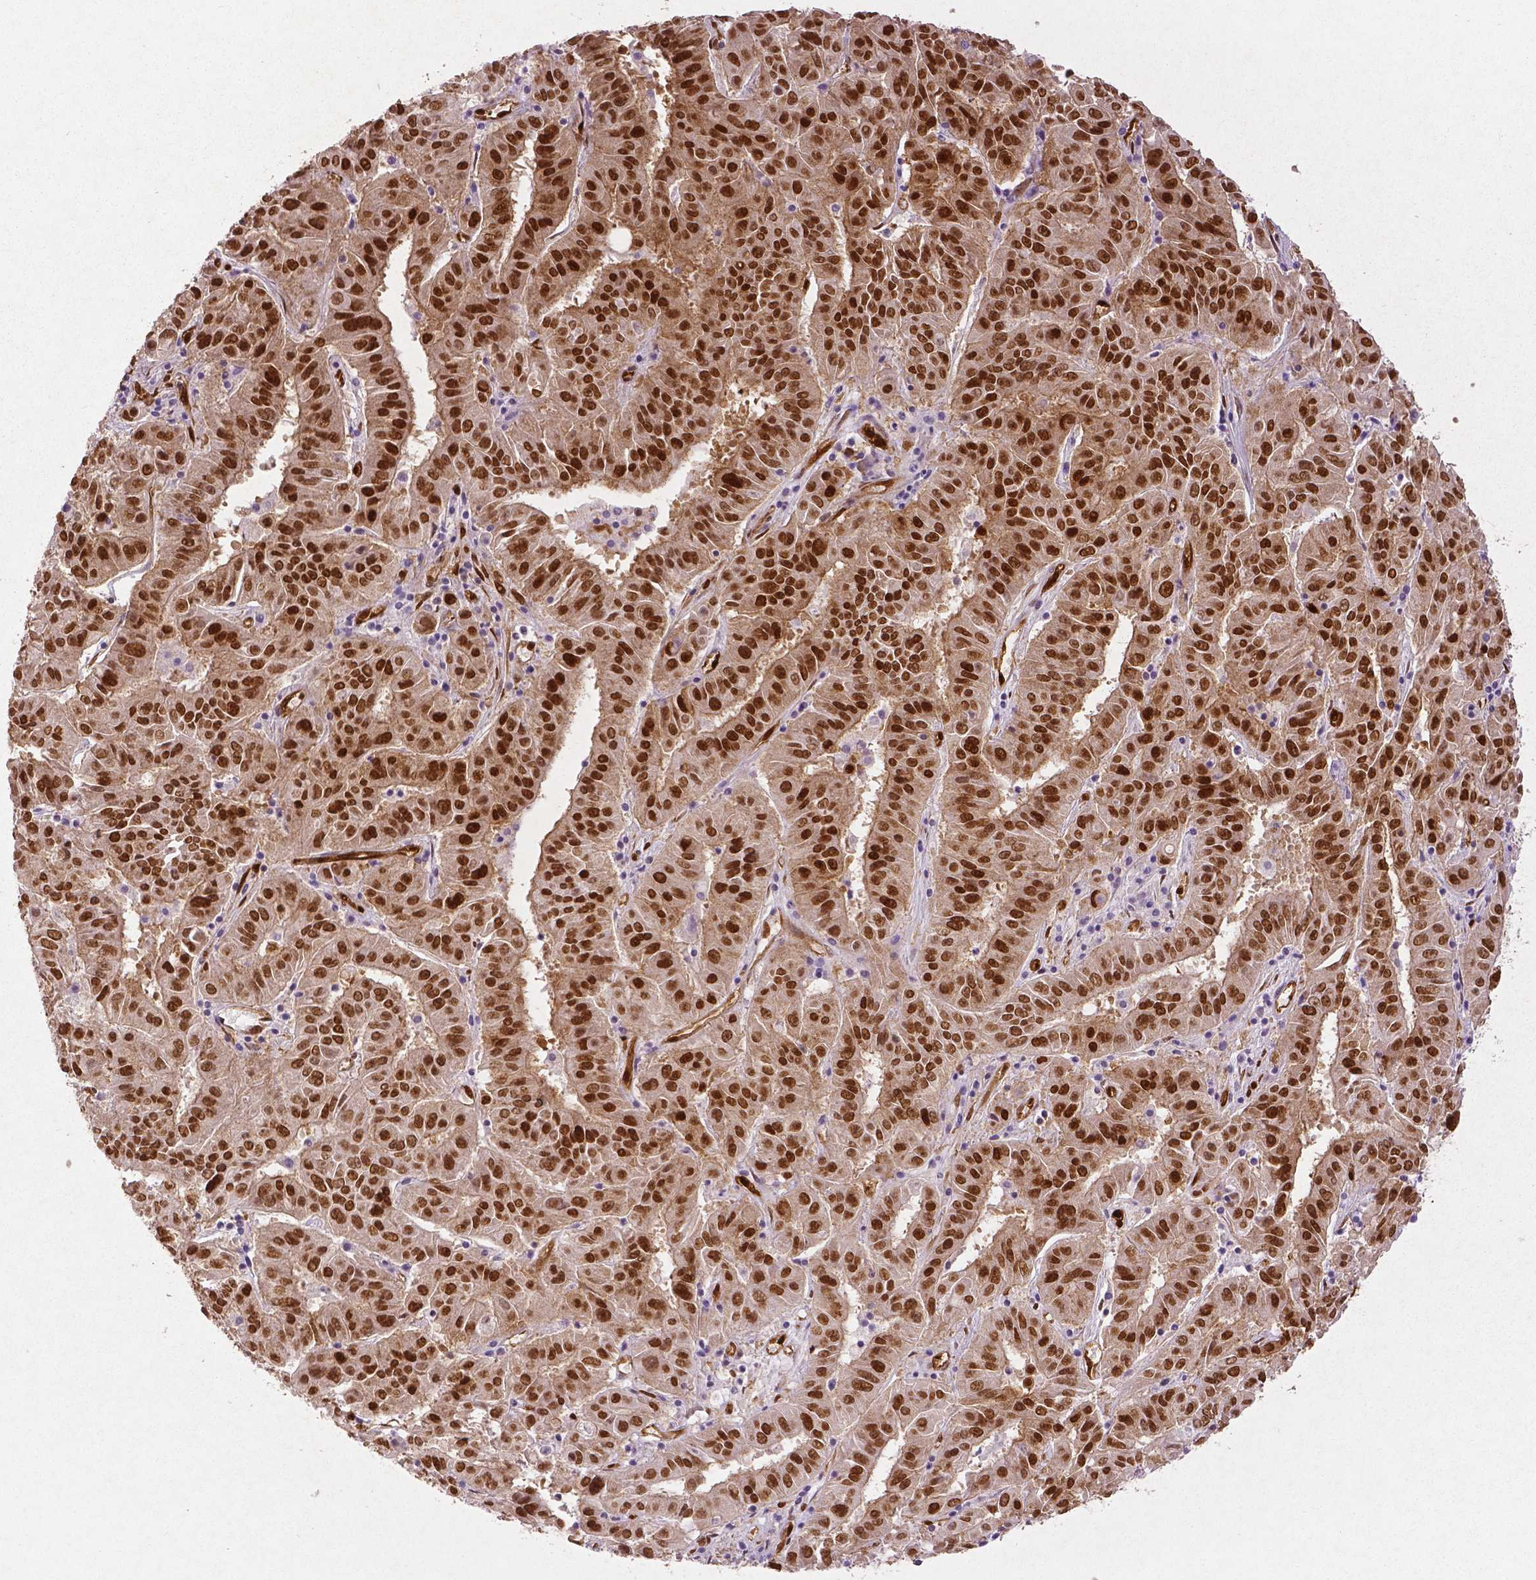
{"staining": {"intensity": "moderate", "quantity": ">75%", "location": "cytoplasmic/membranous,nuclear"}, "tissue": "pancreatic cancer", "cell_type": "Tumor cells", "image_type": "cancer", "snomed": [{"axis": "morphology", "description": "Adenocarcinoma, NOS"}, {"axis": "topography", "description": "Pancreas"}], "caption": "IHC micrograph of human pancreatic cancer (adenocarcinoma) stained for a protein (brown), which shows medium levels of moderate cytoplasmic/membranous and nuclear positivity in about >75% of tumor cells.", "gene": "WWTR1", "patient": {"sex": "male", "age": 63}}